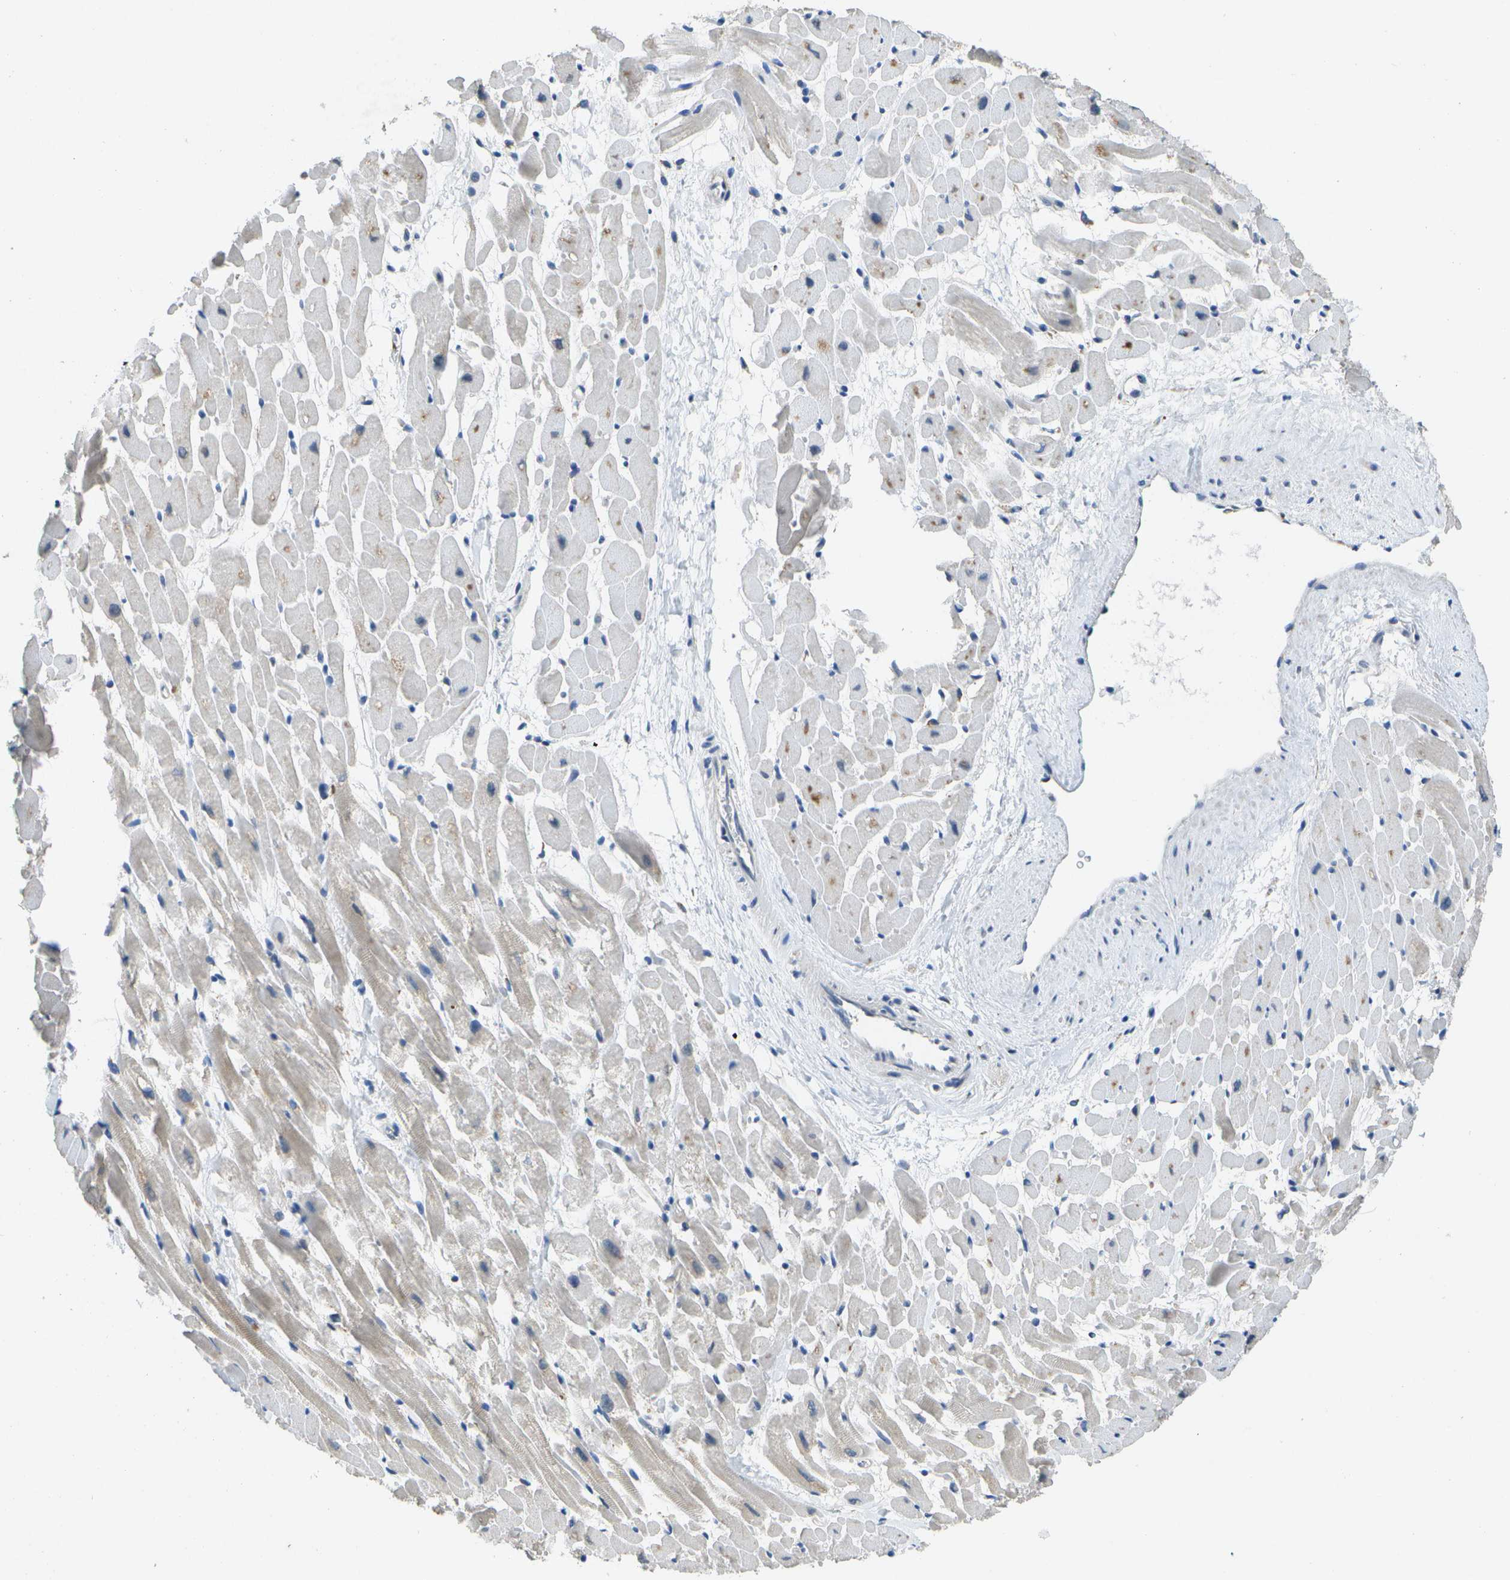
{"staining": {"intensity": "moderate", "quantity": "<25%", "location": "cytoplasmic/membranous"}, "tissue": "heart muscle", "cell_type": "Cardiomyocytes", "image_type": "normal", "snomed": [{"axis": "morphology", "description": "Normal tissue, NOS"}, {"axis": "topography", "description": "Heart"}], "caption": "Normal heart muscle exhibits moderate cytoplasmic/membranous positivity in about <25% of cardiomyocytes, visualized by immunohistochemistry. (brown staining indicates protein expression, while blue staining denotes nuclei).", "gene": "DSE", "patient": {"sex": "male", "age": 45}}